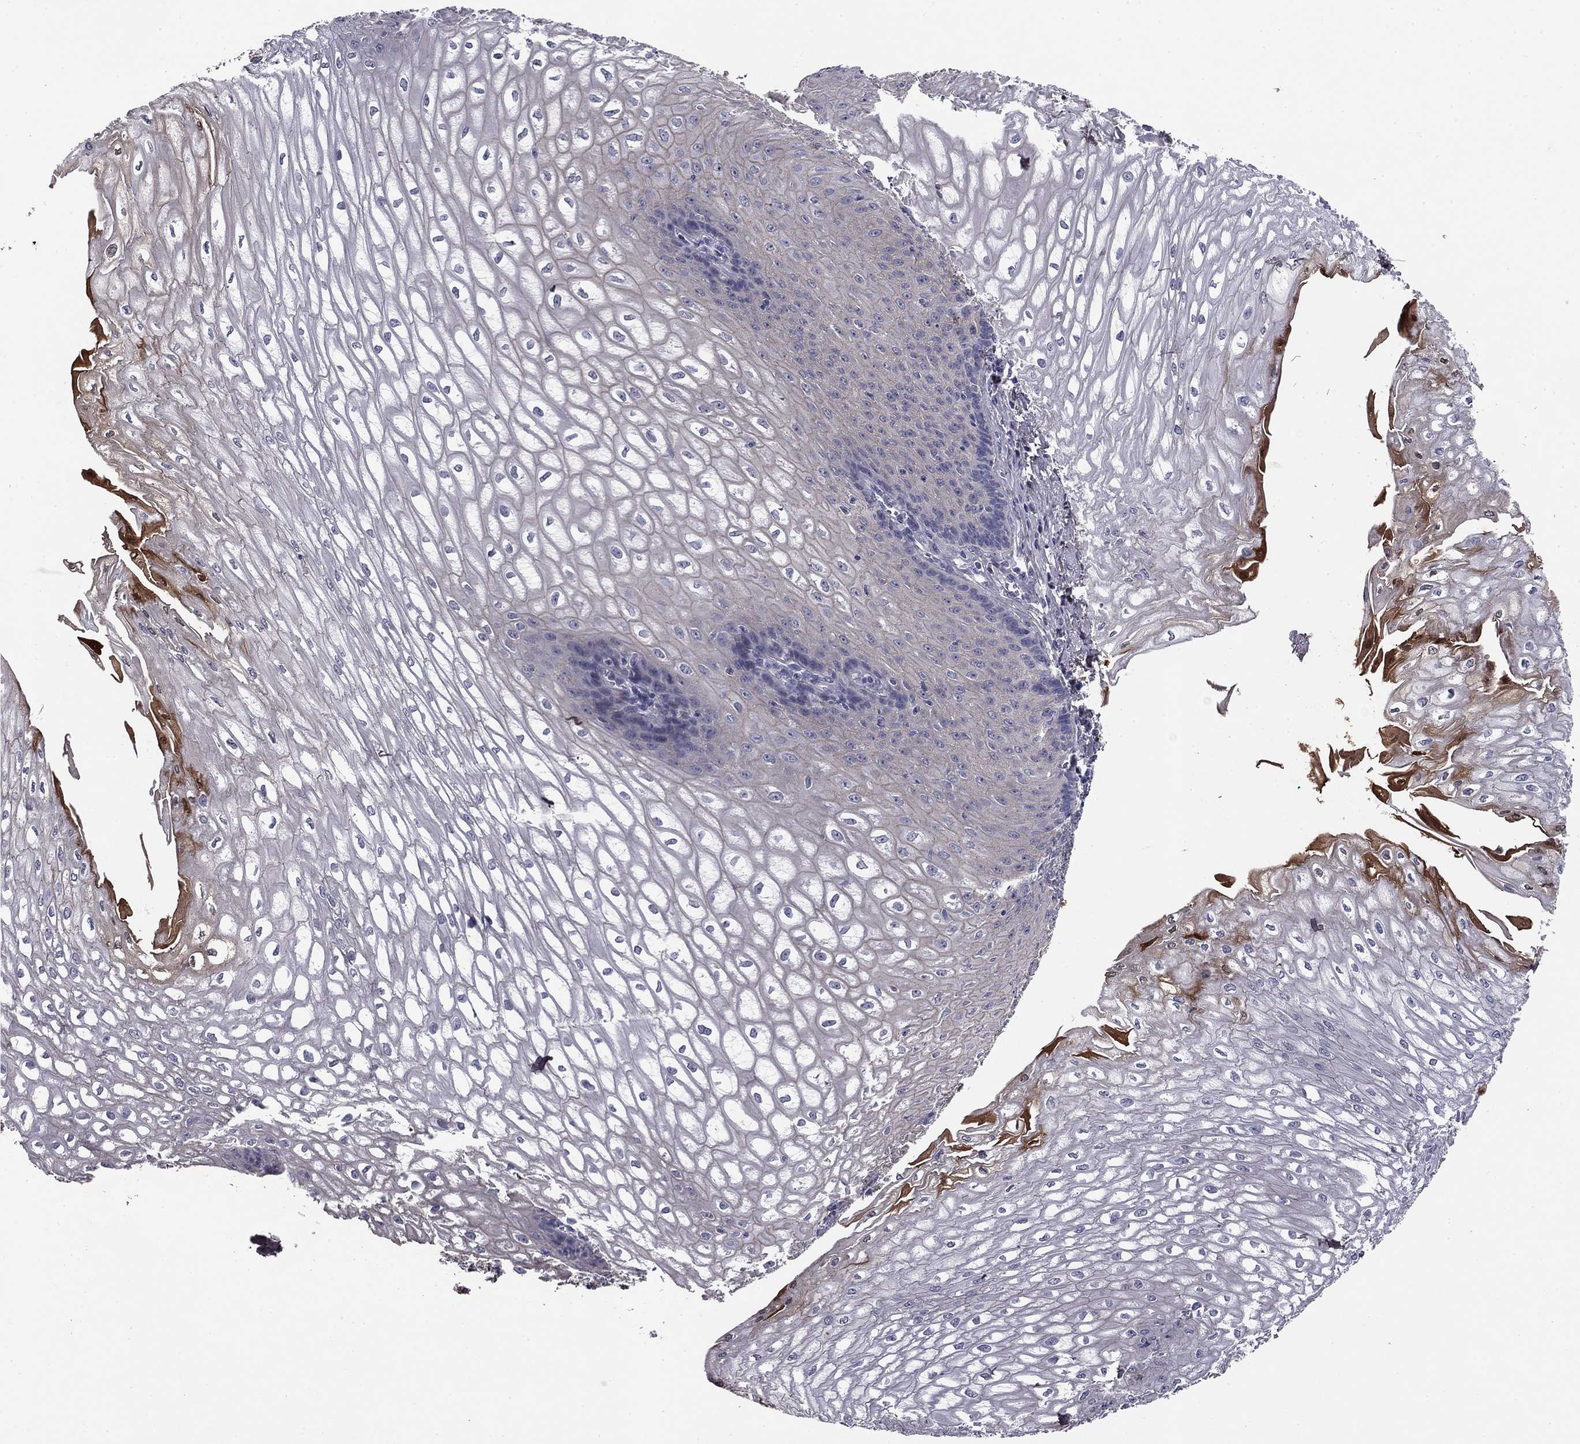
{"staining": {"intensity": "negative", "quantity": "none", "location": "none"}, "tissue": "esophagus", "cell_type": "Squamous epithelial cells", "image_type": "normal", "snomed": [{"axis": "morphology", "description": "Normal tissue, NOS"}, {"axis": "topography", "description": "Esophagus"}], "caption": "Immunohistochemistry micrograph of normal human esophagus stained for a protein (brown), which exhibits no expression in squamous epithelial cells.", "gene": "COL2A1", "patient": {"sex": "male", "age": 58}}